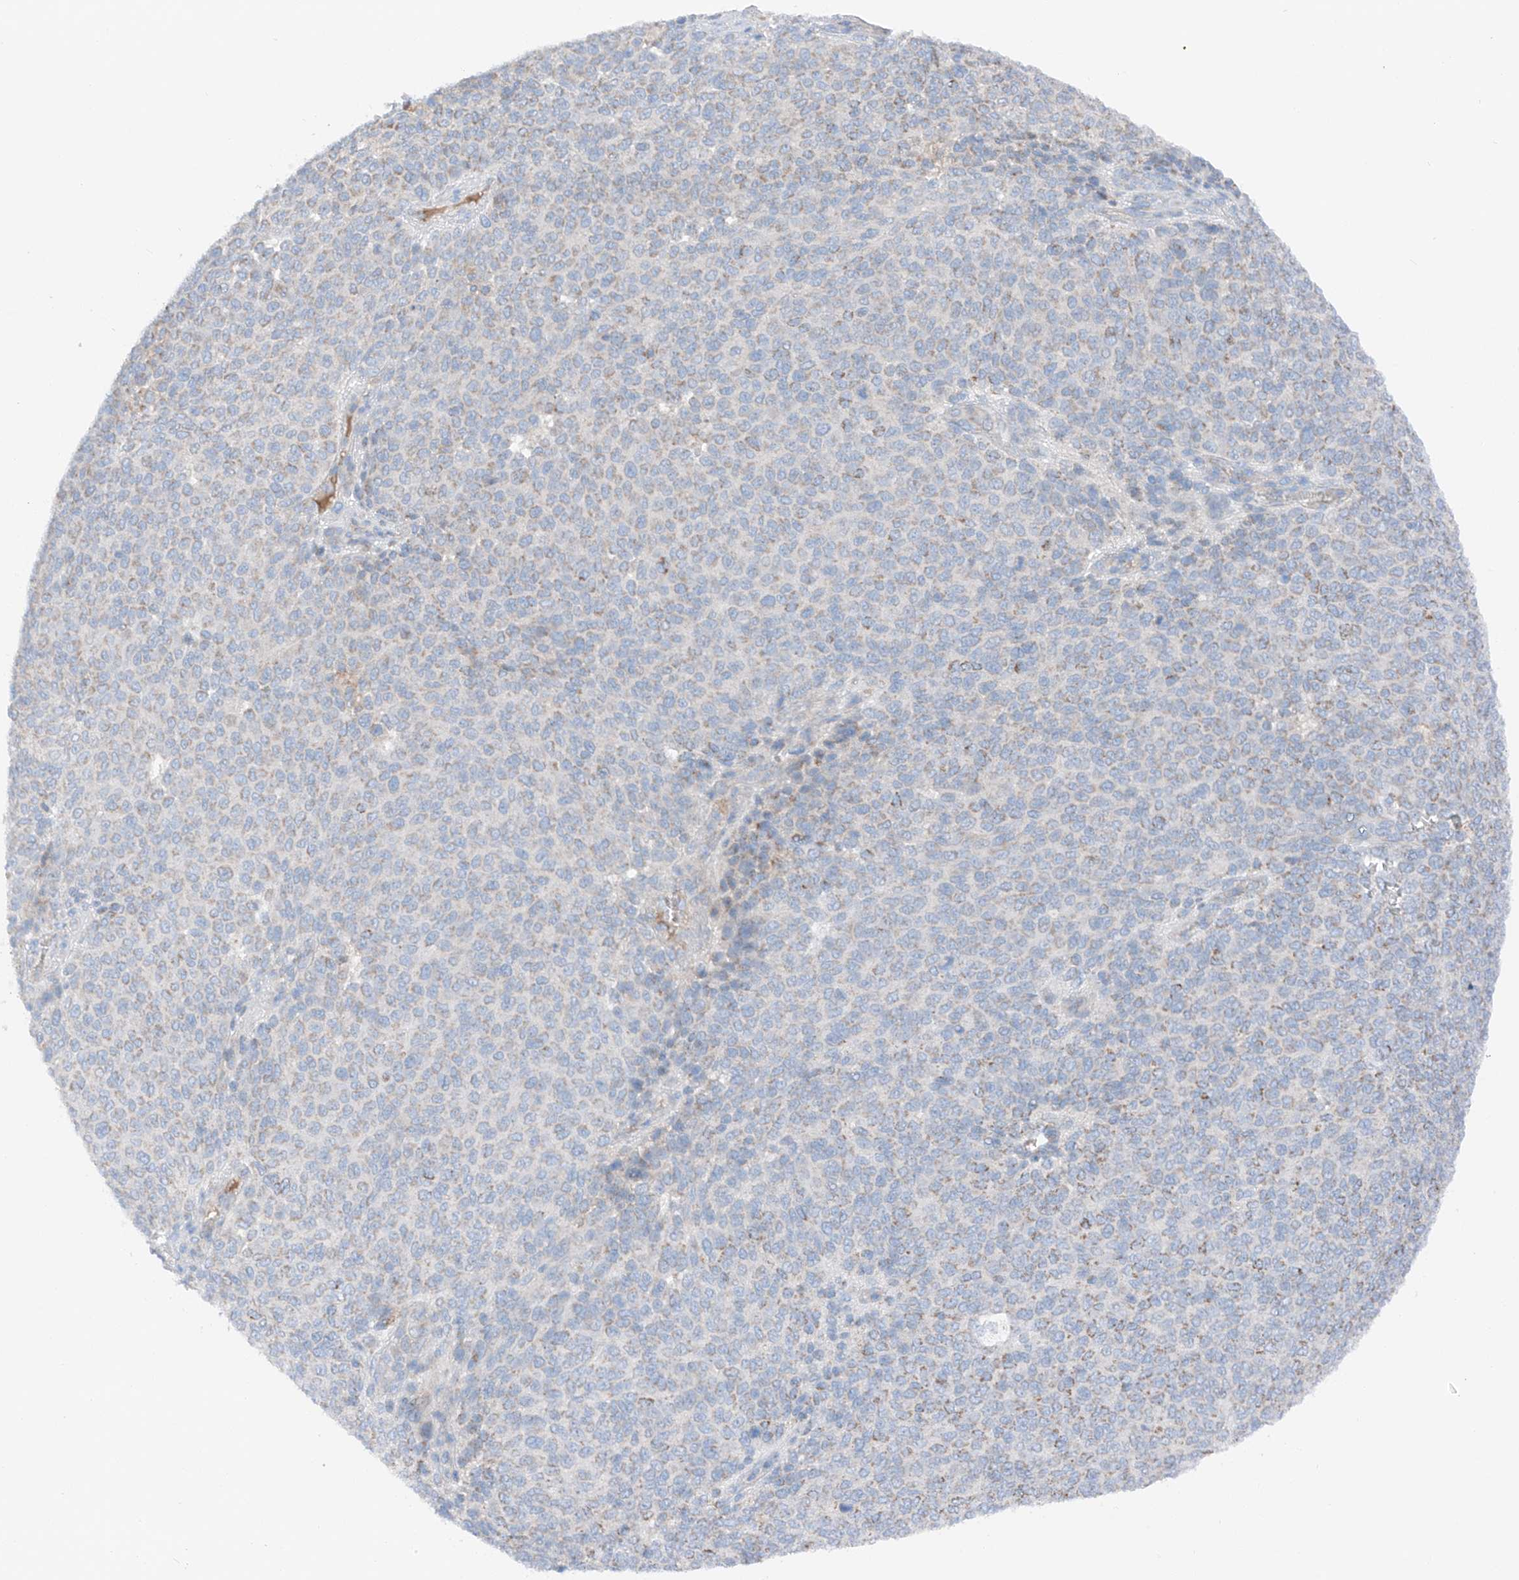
{"staining": {"intensity": "moderate", "quantity": "<25%", "location": "cytoplasmic/membranous"}, "tissue": "melanoma", "cell_type": "Tumor cells", "image_type": "cancer", "snomed": [{"axis": "morphology", "description": "Malignant melanoma, NOS"}, {"axis": "topography", "description": "Skin"}], "caption": "Immunohistochemical staining of human malignant melanoma displays moderate cytoplasmic/membranous protein positivity in approximately <25% of tumor cells. The staining was performed using DAB, with brown indicating positive protein expression. Nuclei are stained blue with hematoxylin.", "gene": "MRAP", "patient": {"sex": "male", "age": 49}}